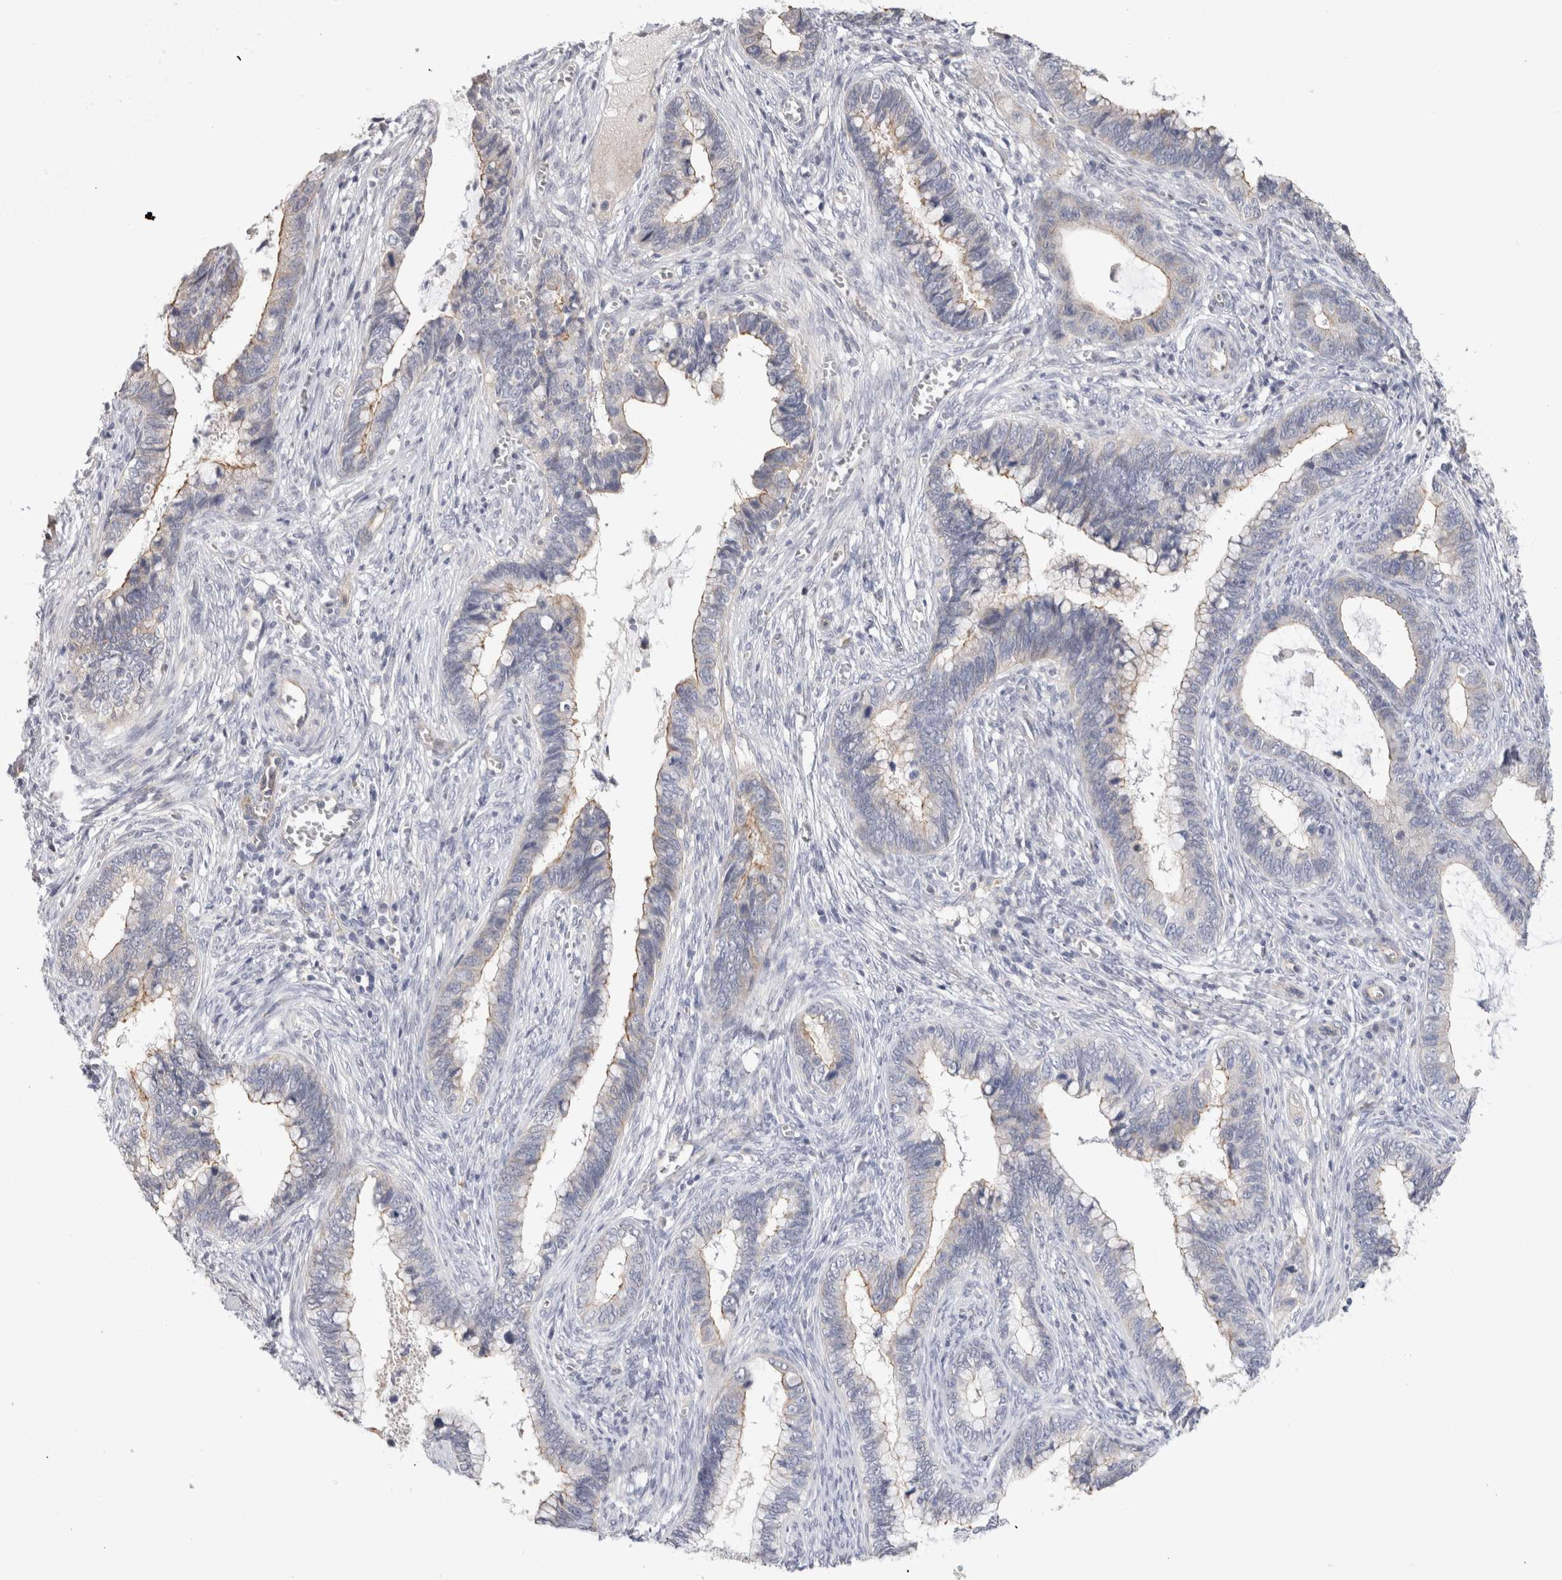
{"staining": {"intensity": "weak", "quantity": "<25%", "location": "cytoplasmic/membranous"}, "tissue": "cervical cancer", "cell_type": "Tumor cells", "image_type": "cancer", "snomed": [{"axis": "morphology", "description": "Adenocarcinoma, NOS"}, {"axis": "topography", "description": "Cervix"}], "caption": "This is an immunohistochemistry (IHC) image of adenocarcinoma (cervical). There is no expression in tumor cells.", "gene": "AFP", "patient": {"sex": "female", "age": 44}}